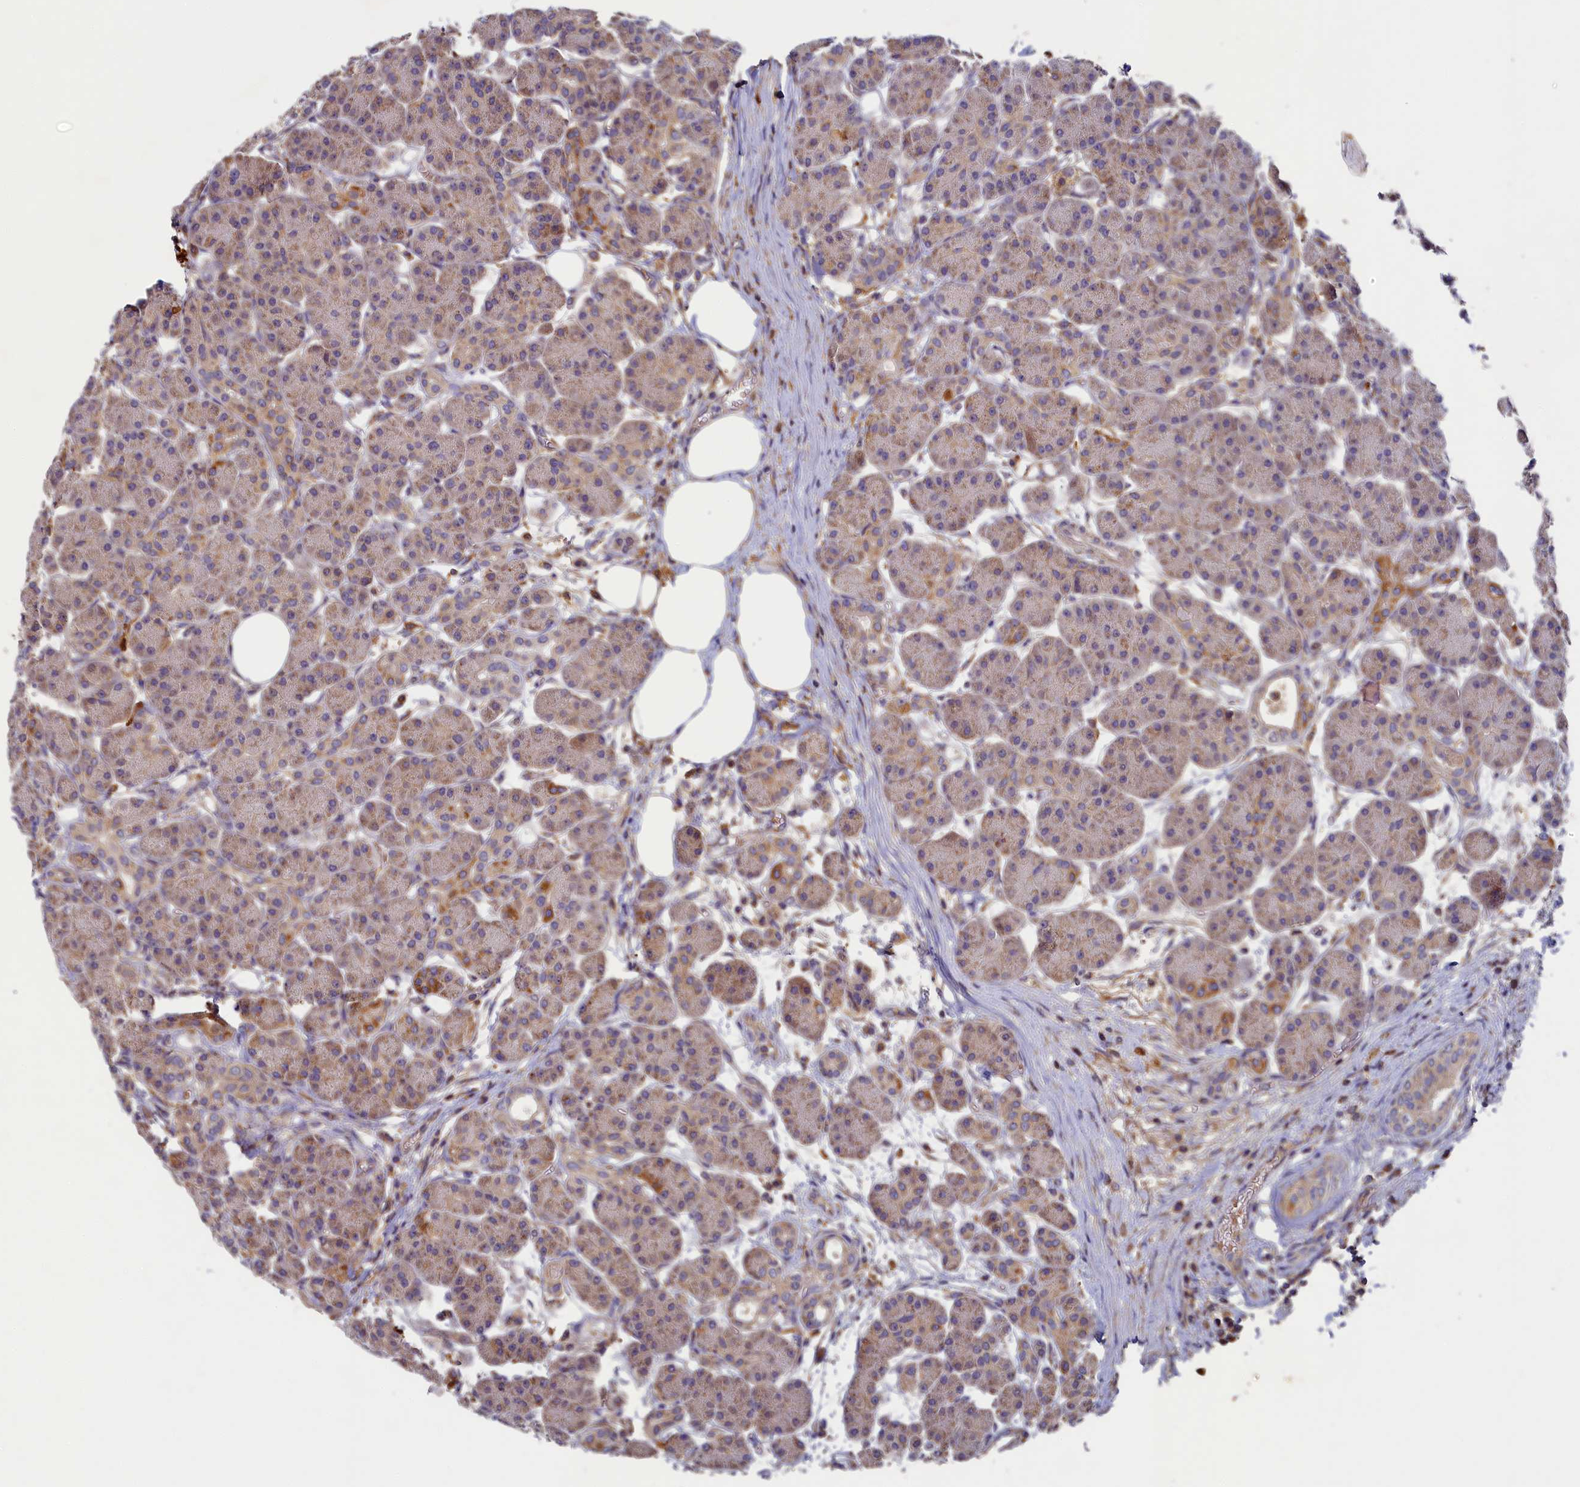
{"staining": {"intensity": "moderate", "quantity": "<25%", "location": "cytoplasmic/membranous"}, "tissue": "pancreas", "cell_type": "Exocrine glandular cells", "image_type": "normal", "snomed": [{"axis": "morphology", "description": "Normal tissue, NOS"}, {"axis": "topography", "description": "Pancreas"}], "caption": "Moderate cytoplasmic/membranous staining is seen in about <25% of exocrine glandular cells in unremarkable pancreas. The protein of interest is shown in brown color, while the nuclei are stained blue.", "gene": "SEC31B", "patient": {"sex": "male", "age": 63}}